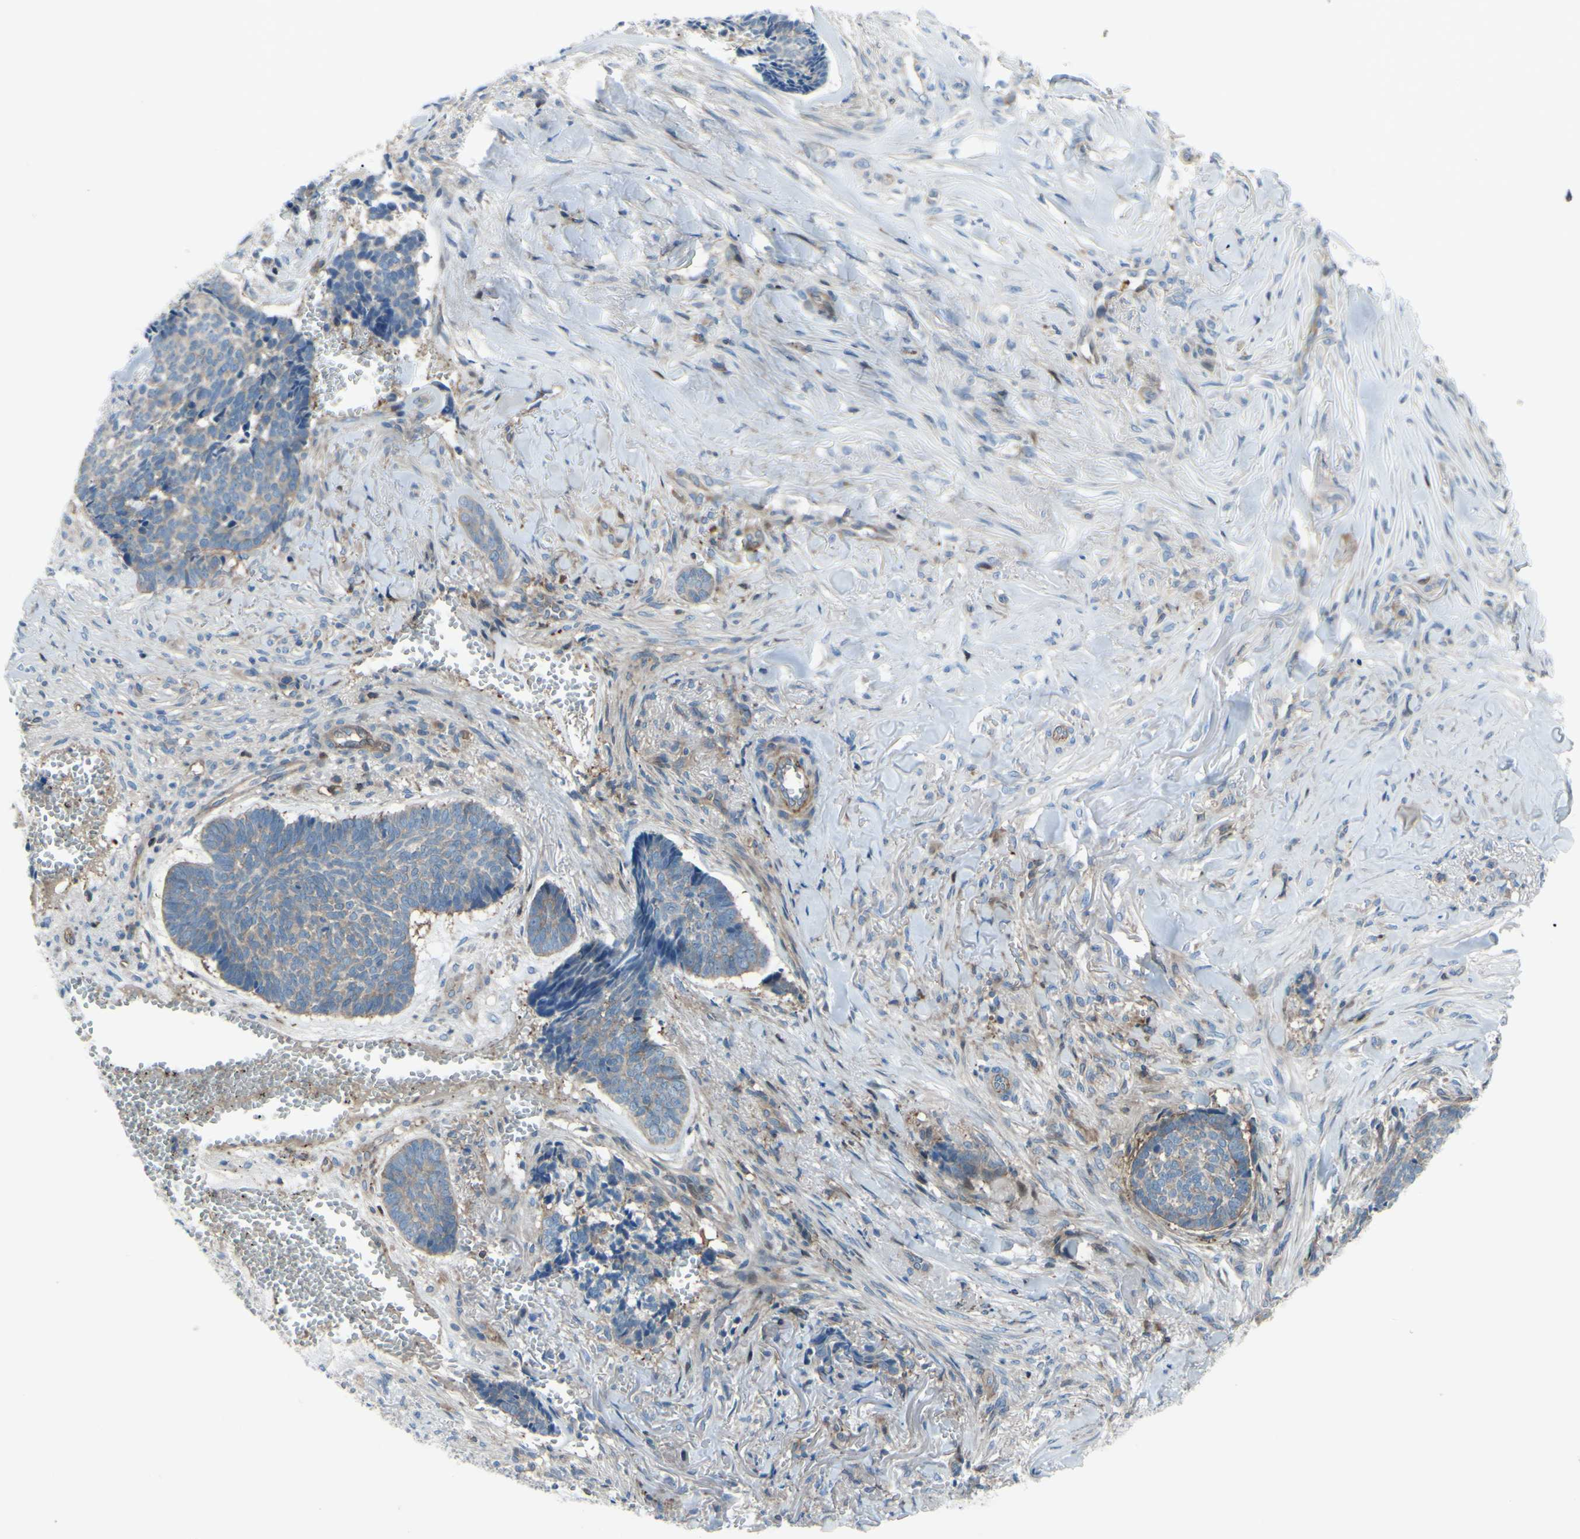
{"staining": {"intensity": "weak", "quantity": "25%-75%", "location": "cytoplasmic/membranous"}, "tissue": "skin cancer", "cell_type": "Tumor cells", "image_type": "cancer", "snomed": [{"axis": "morphology", "description": "Basal cell carcinoma"}, {"axis": "topography", "description": "Skin"}], "caption": "Skin cancer was stained to show a protein in brown. There is low levels of weak cytoplasmic/membranous positivity in about 25%-75% of tumor cells. The staining was performed using DAB to visualize the protein expression in brown, while the nuclei were stained in blue with hematoxylin (Magnification: 20x).", "gene": "PAK2", "patient": {"sex": "male", "age": 84}}